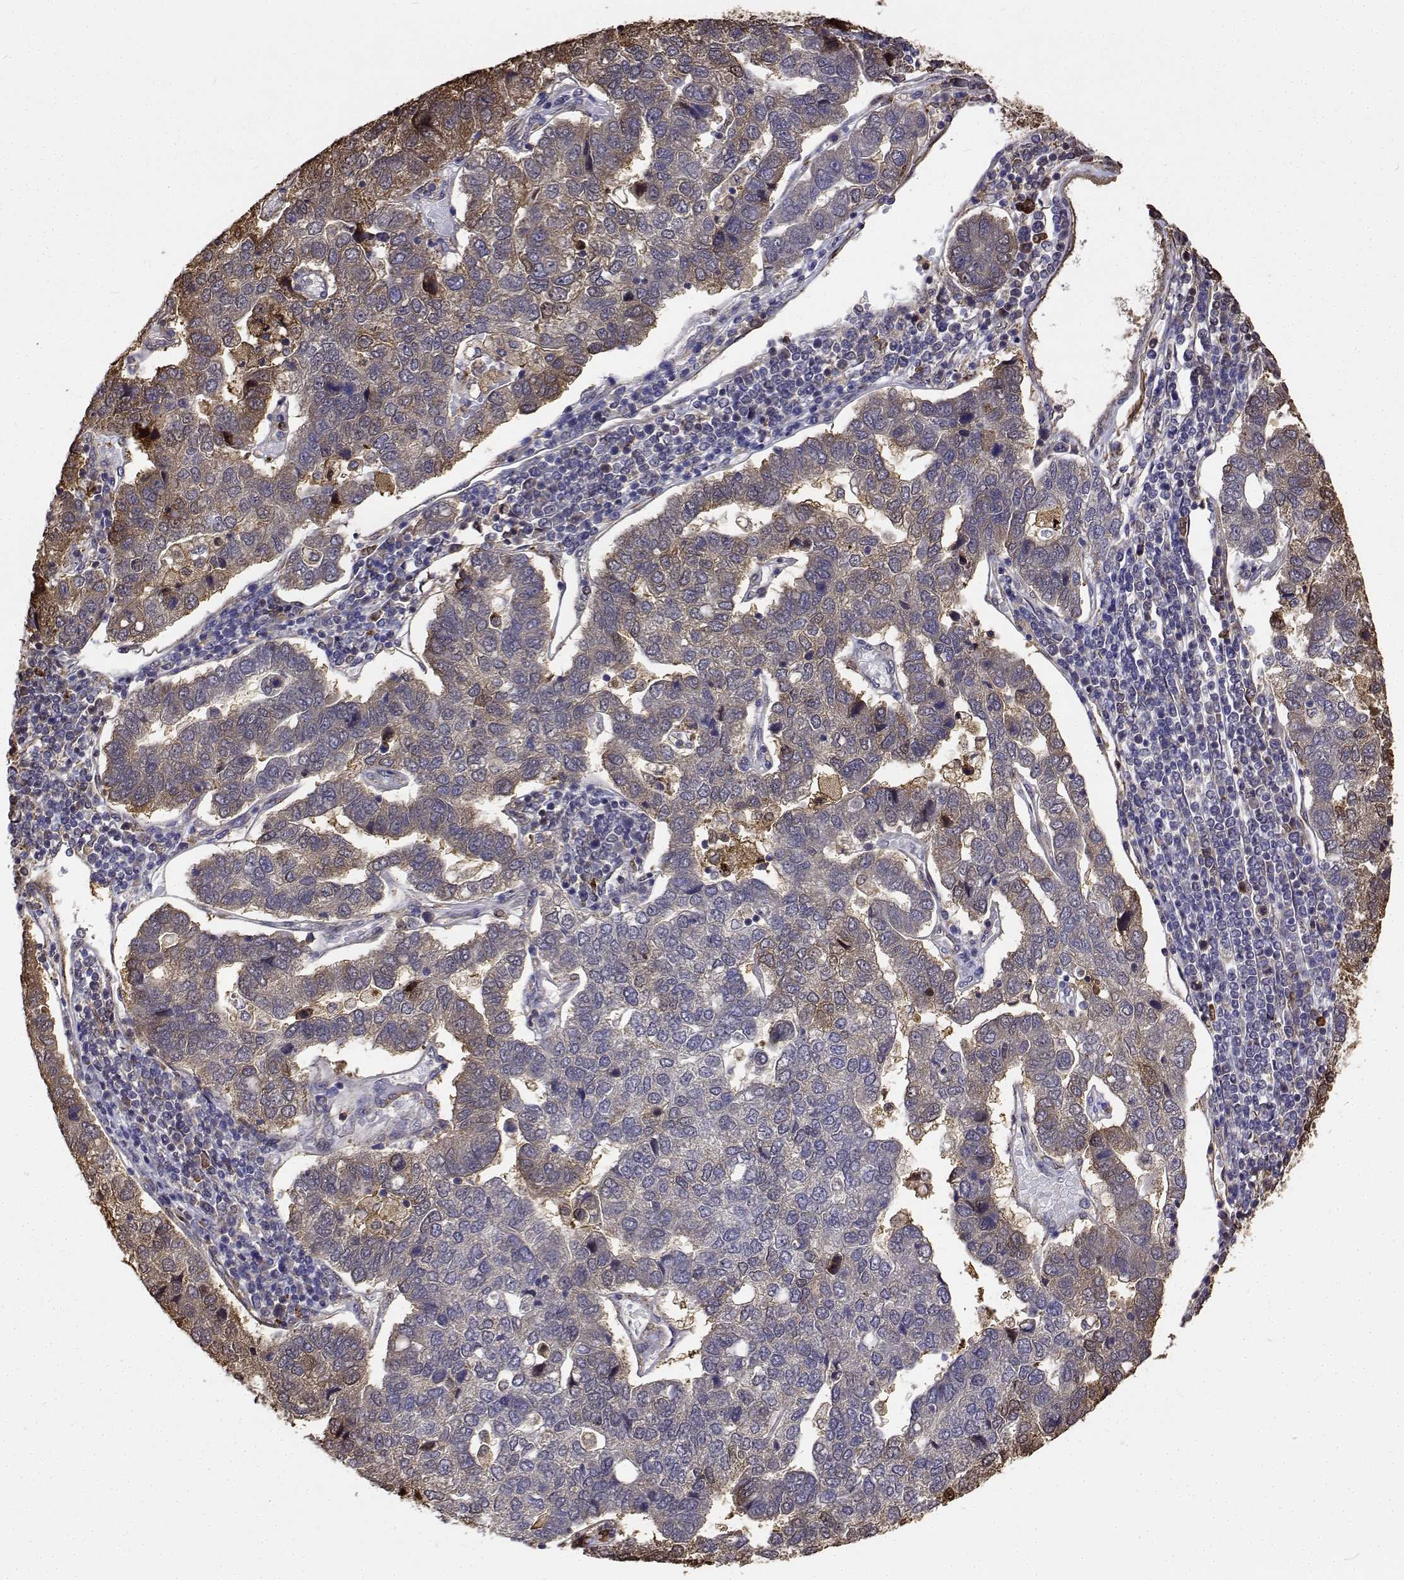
{"staining": {"intensity": "moderate", "quantity": "25%-75%", "location": "cytoplasmic/membranous"}, "tissue": "pancreatic cancer", "cell_type": "Tumor cells", "image_type": "cancer", "snomed": [{"axis": "morphology", "description": "Adenocarcinoma, NOS"}, {"axis": "topography", "description": "Pancreas"}], "caption": "Immunohistochemistry (DAB (3,3'-diaminobenzidine)) staining of adenocarcinoma (pancreatic) shows moderate cytoplasmic/membranous protein expression in approximately 25%-75% of tumor cells. (DAB (3,3'-diaminobenzidine) IHC with brightfield microscopy, high magnification).", "gene": "PCID2", "patient": {"sex": "female", "age": 61}}